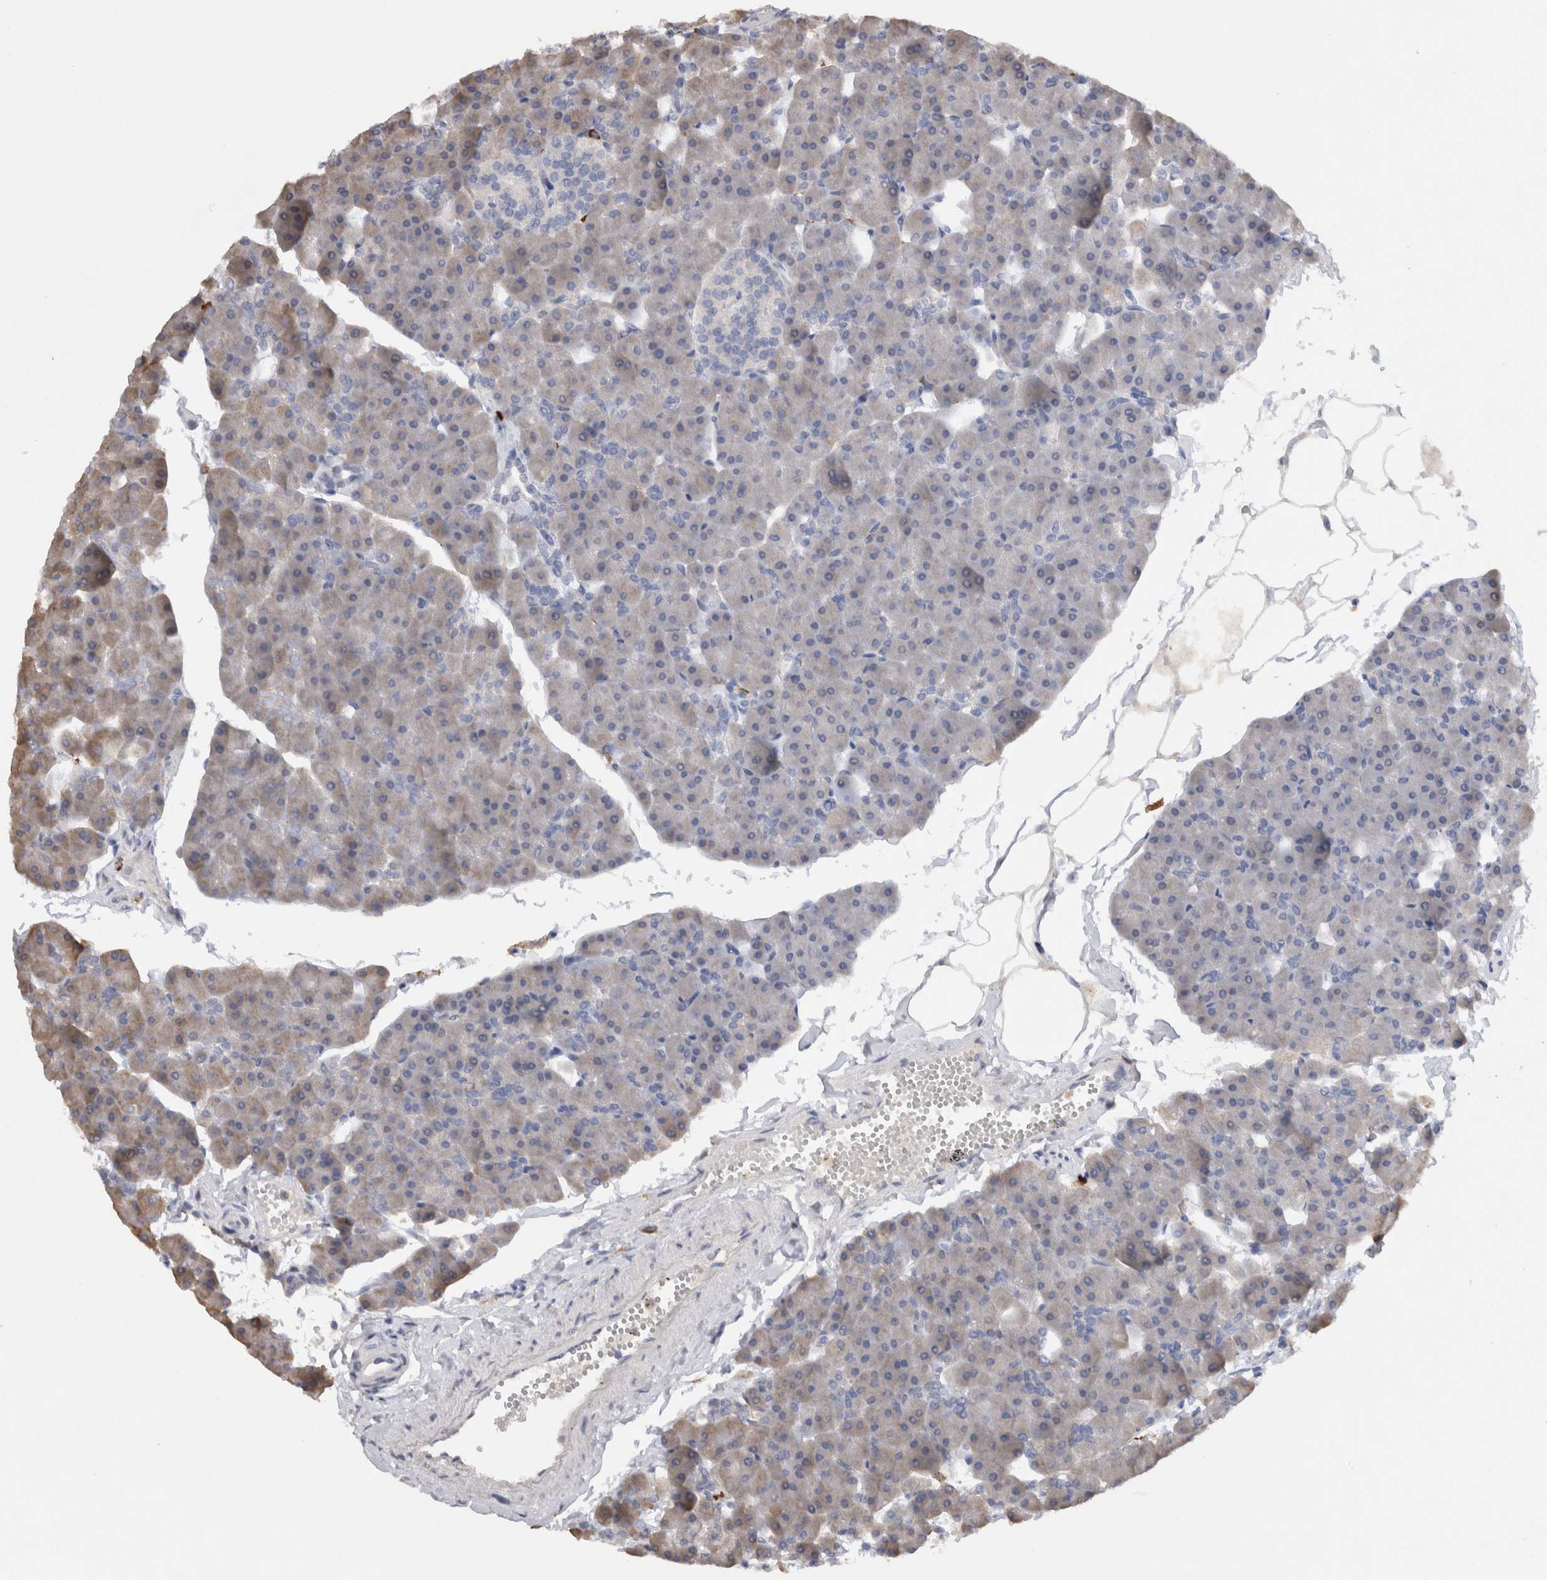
{"staining": {"intensity": "weak", "quantity": ">75%", "location": "cytoplasmic/membranous"}, "tissue": "pancreas", "cell_type": "Exocrine glandular cells", "image_type": "normal", "snomed": [{"axis": "morphology", "description": "Normal tissue, NOS"}, {"axis": "topography", "description": "Pancreas"}], "caption": "This micrograph demonstrates normal pancreas stained with immunohistochemistry (IHC) to label a protein in brown. The cytoplasmic/membranous of exocrine glandular cells show weak positivity for the protein. Nuclei are counter-stained blue.", "gene": "VSIG4", "patient": {"sex": "male", "age": 35}}